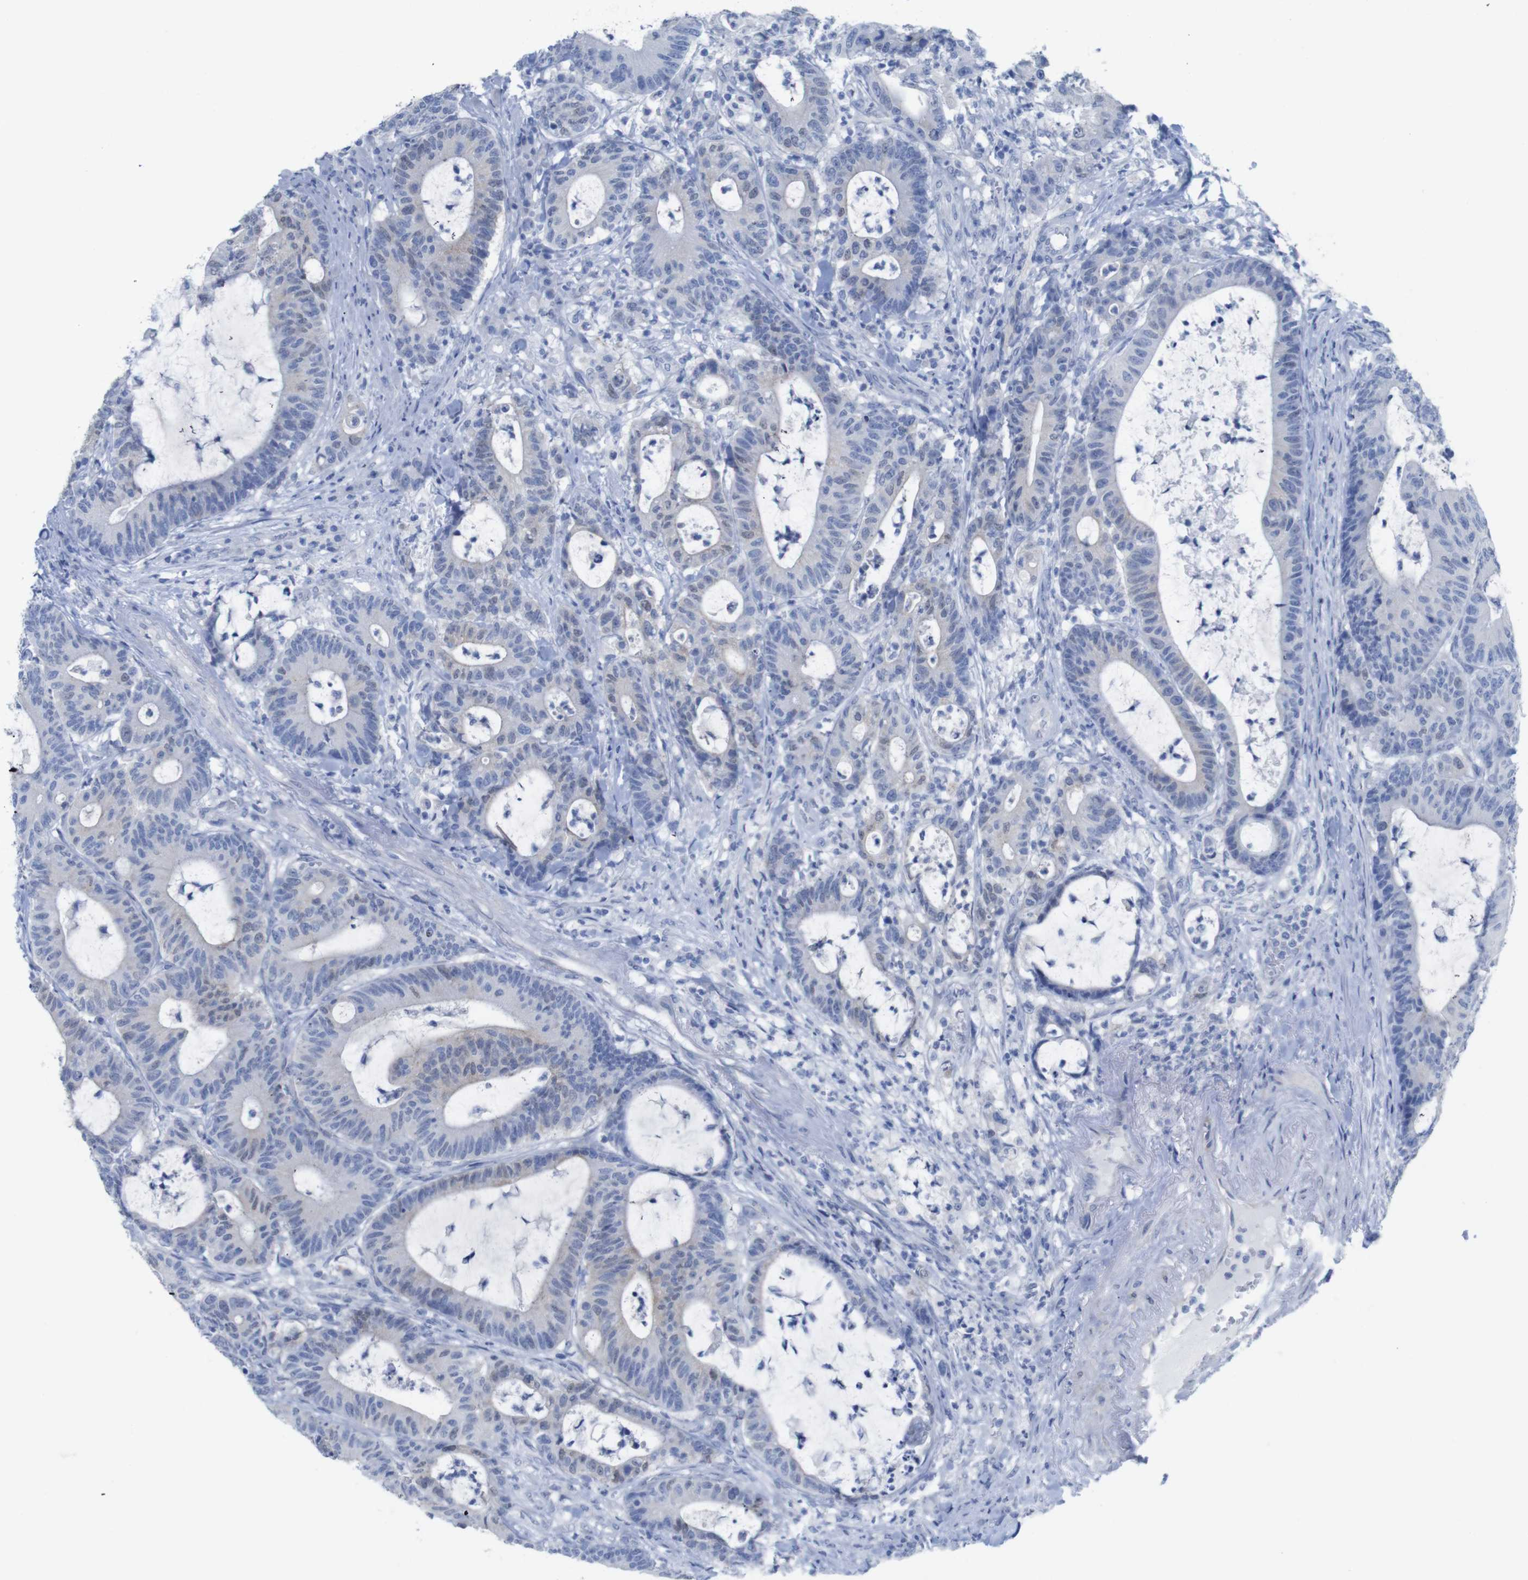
{"staining": {"intensity": "weak", "quantity": "<25%", "location": "cytoplasmic/membranous"}, "tissue": "colorectal cancer", "cell_type": "Tumor cells", "image_type": "cancer", "snomed": [{"axis": "morphology", "description": "Adenocarcinoma, NOS"}, {"axis": "topography", "description": "Colon"}], "caption": "Tumor cells are negative for brown protein staining in colorectal cancer.", "gene": "PNMA1", "patient": {"sex": "female", "age": 84}}